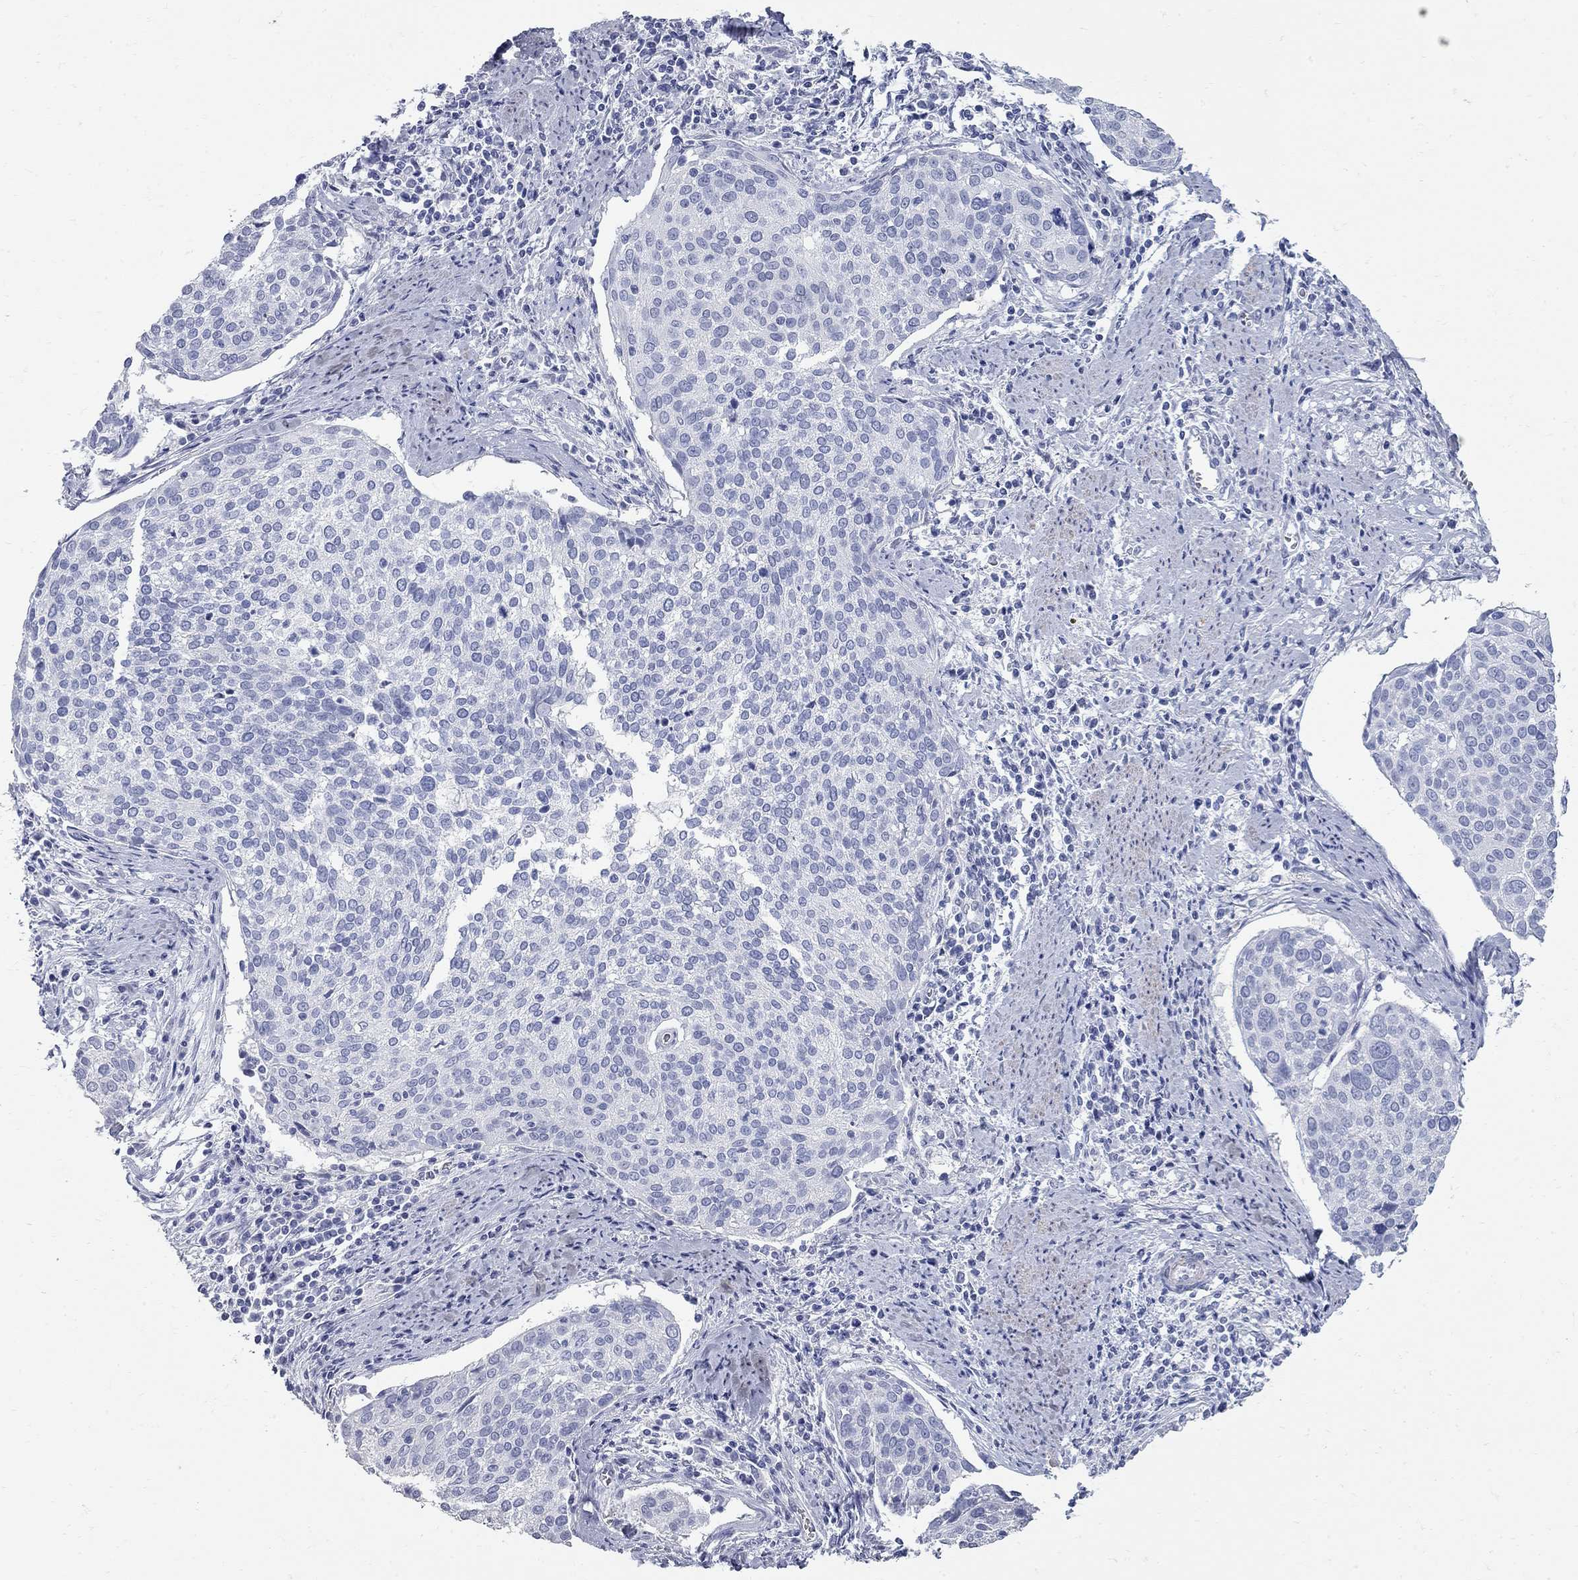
{"staining": {"intensity": "negative", "quantity": "none", "location": "none"}, "tissue": "cervical cancer", "cell_type": "Tumor cells", "image_type": "cancer", "snomed": [{"axis": "morphology", "description": "Squamous cell carcinoma, NOS"}, {"axis": "topography", "description": "Cervix"}], "caption": "This is a histopathology image of IHC staining of cervical cancer, which shows no positivity in tumor cells. The staining is performed using DAB (3,3'-diaminobenzidine) brown chromogen with nuclei counter-stained in using hematoxylin.", "gene": "BPIFB1", "patient": {"sex": "female", "age": 39}}